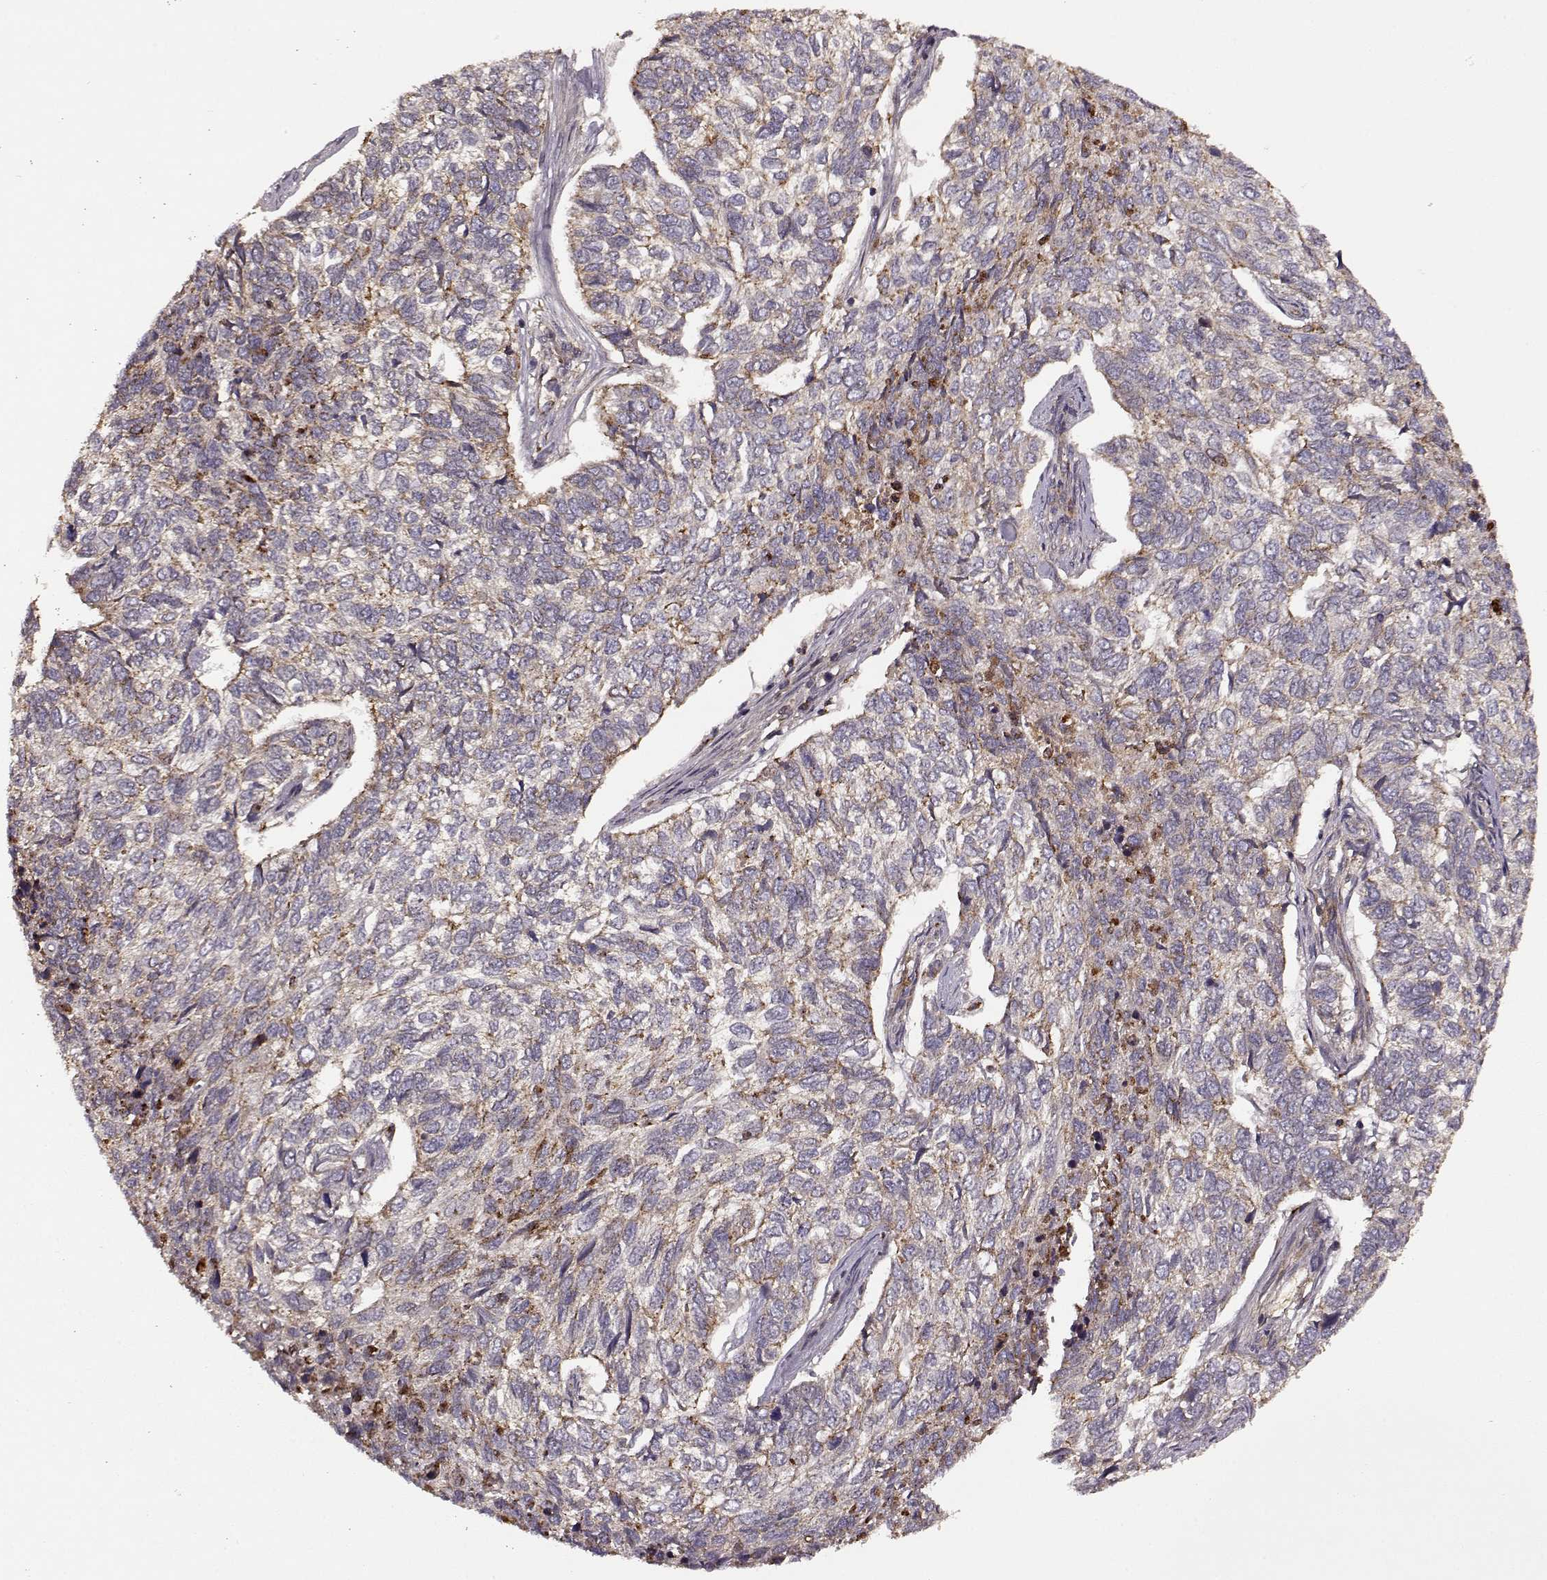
{"staining": {"intensity": "moderate", "quantity": "<25%", "location": "cytoplasmic/membranous"}, "tissue": "skin cancer", "cell_type": "Tumor cells", "image_type": "cancer", "snomed": [{"axis": "morphology", "description": "Basal cell carcinoma"}, {"axis": "topography", "description": "Skin"}], "caption": "This image demonstrates skin cancer (basal cell carcinoma) stained with immunohistochemistry (IHC) to label a protein in brown. The cytoplasmic/membranous of tumor cells show moderate positivity for the protein. Nuclei are counter-stained blue.", "gene": "IFRD2", "patient": {"sex": "female", "age": 65}}